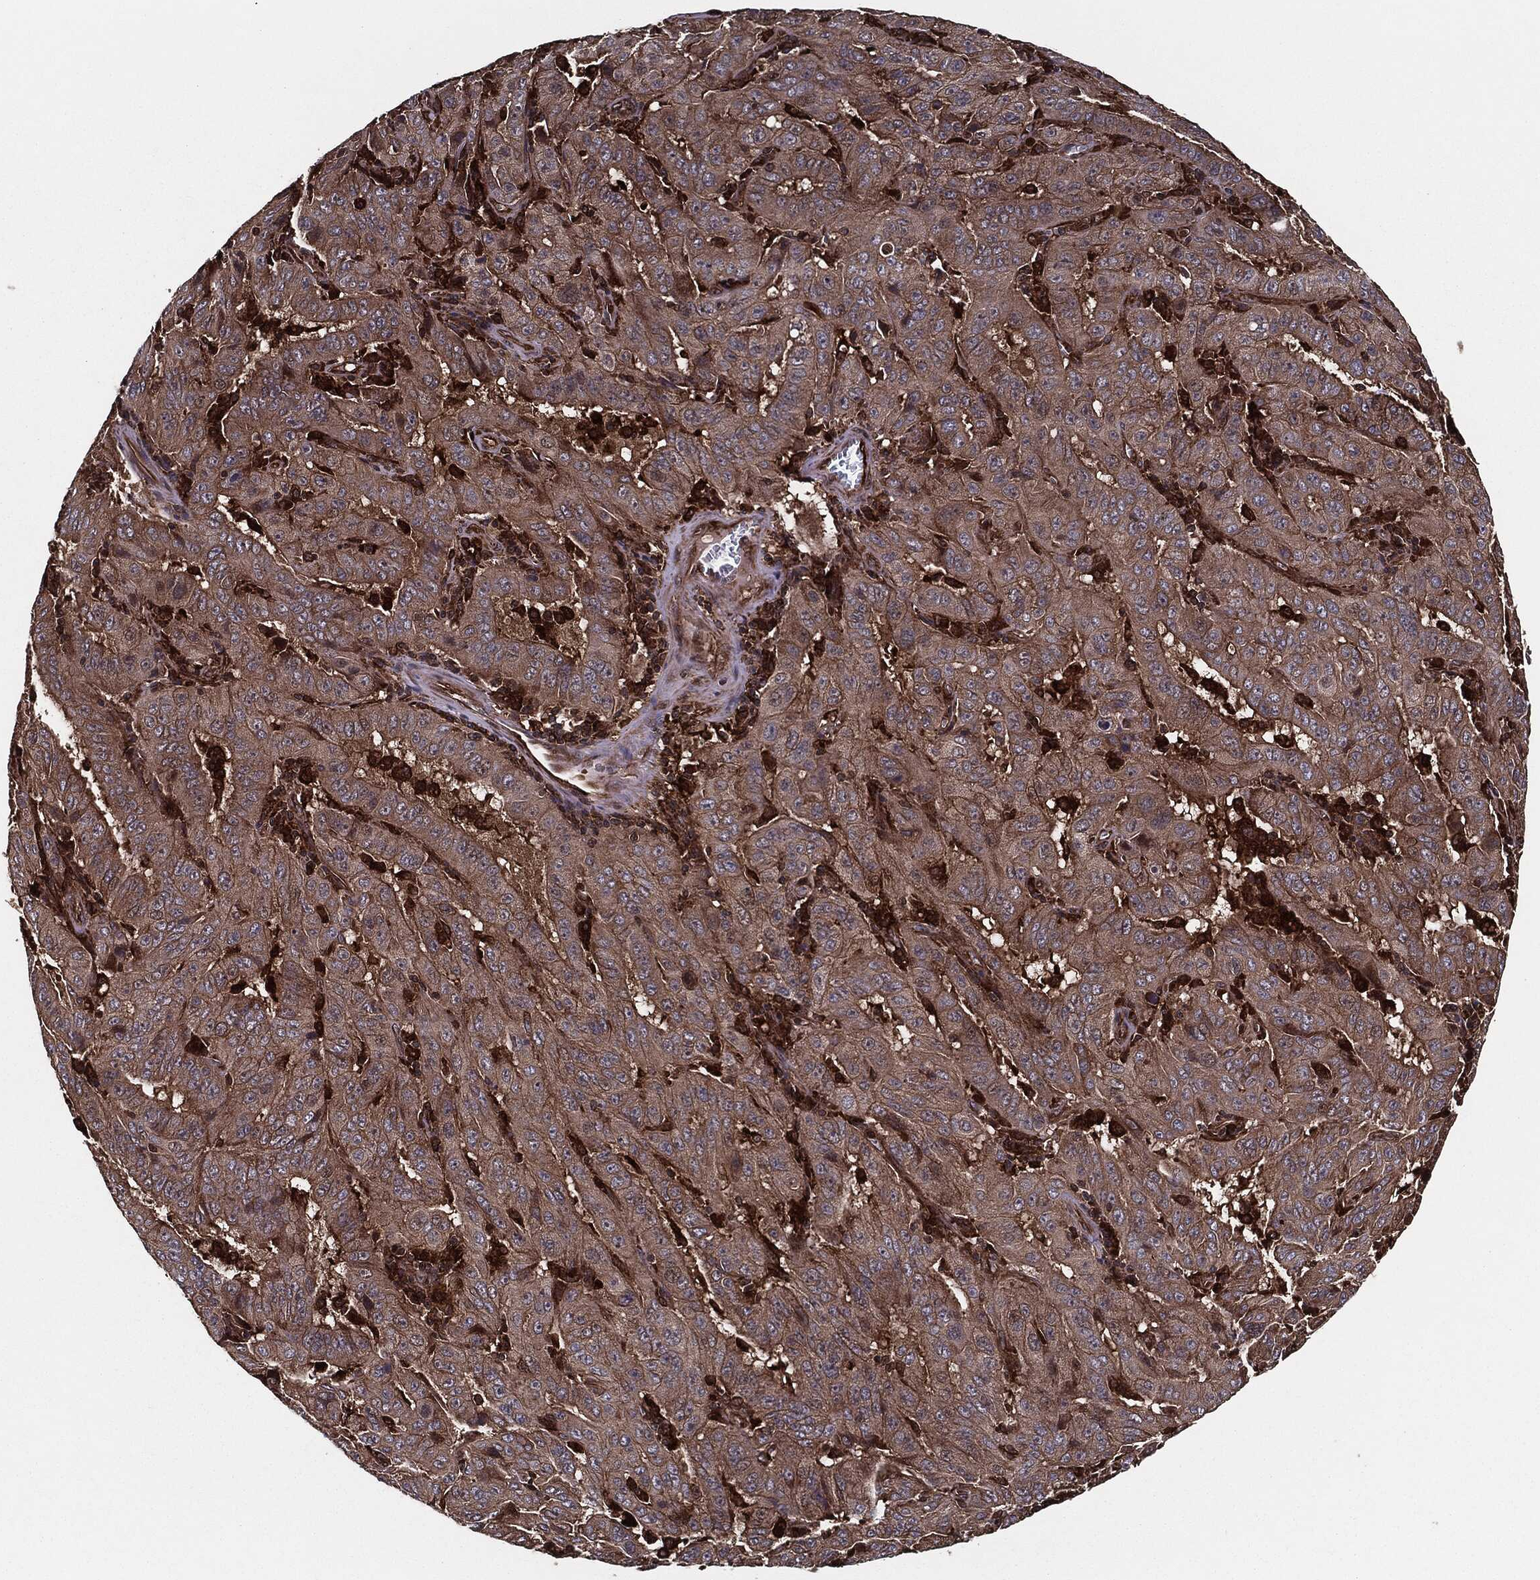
{"staining": {"intensity": "moderate", "quantity": "25%-75%", "location": "cytoplasmic/membranous"}, "tissue": "pancreatic cancer", "cell_type": "Tumor cells", "image_type": "cancer", "snomed": [{"axis": "morphology", "description": "Adenocarcinoma, NOS"}, {"axis": "topography", "description": "Pancreas"}], "caption": "Immunohistochemical staining of human pancreatic adenocarcinoma exhibits medium levels of moderate cytoplasmic/membranous expression in about 25%-75% of tumor cells.", "gene": "RAP1GDS1", "patient": {"sex": "male", "age": 63}}